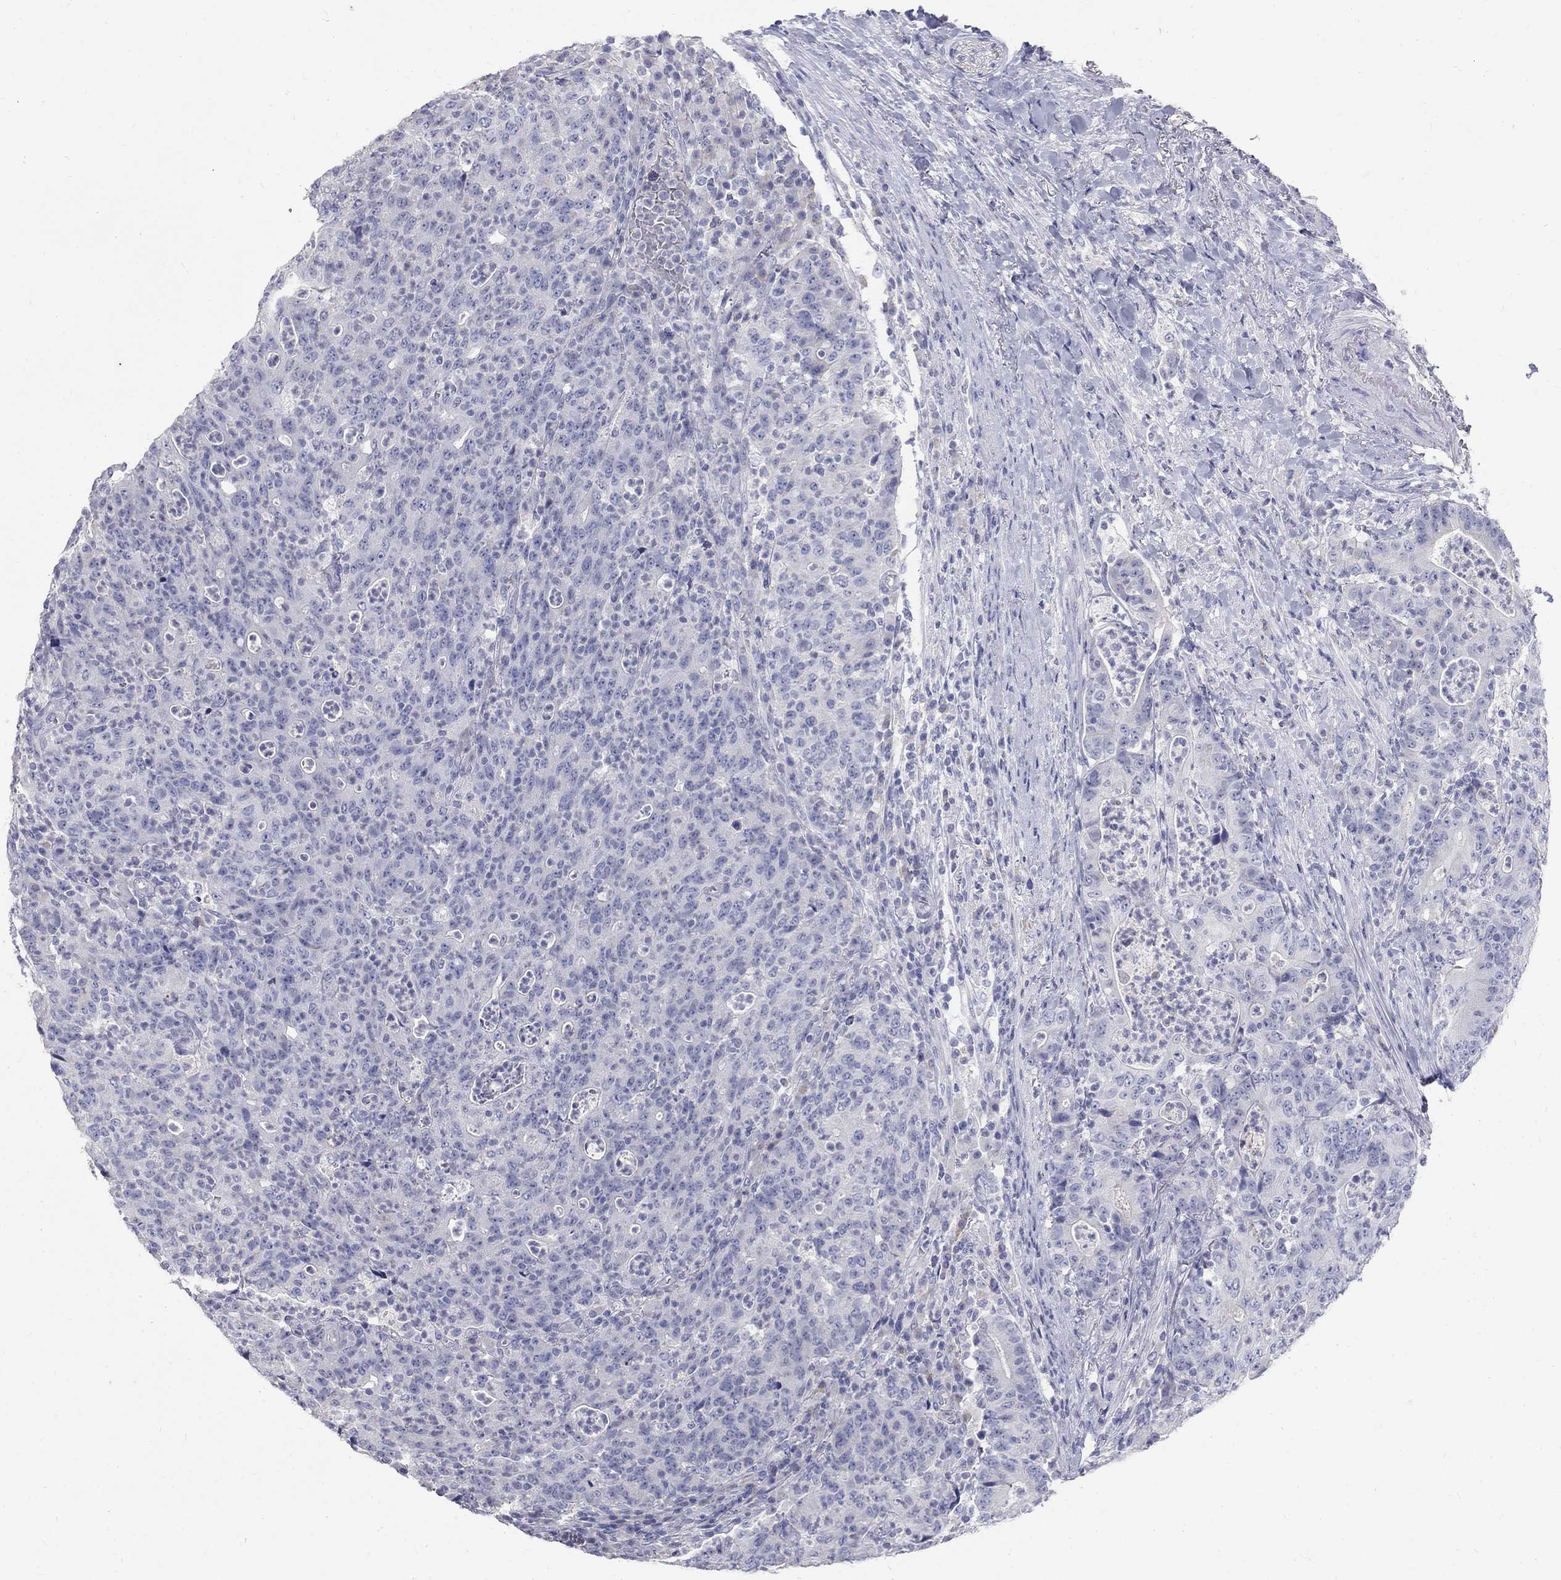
{"staining": {"intensity": "negative", "quantity": "none", "location": "none"}, "tissue": "colorectal cancer", "cell_type": "Tumor cells", "image_type": "cancer", "snomed": [{"axis": "morphology", "description": "Adenocarcinoma, NOS"}, {"axis": "topography", "description": "Colon"}], "caption": "Adenocarcinoma (colorectal) was stained to show a protein in brown. There is no significant positivity in tumor cells.", "gene": "PTH1R", "patient": {"sex": "male", "age": 70}}